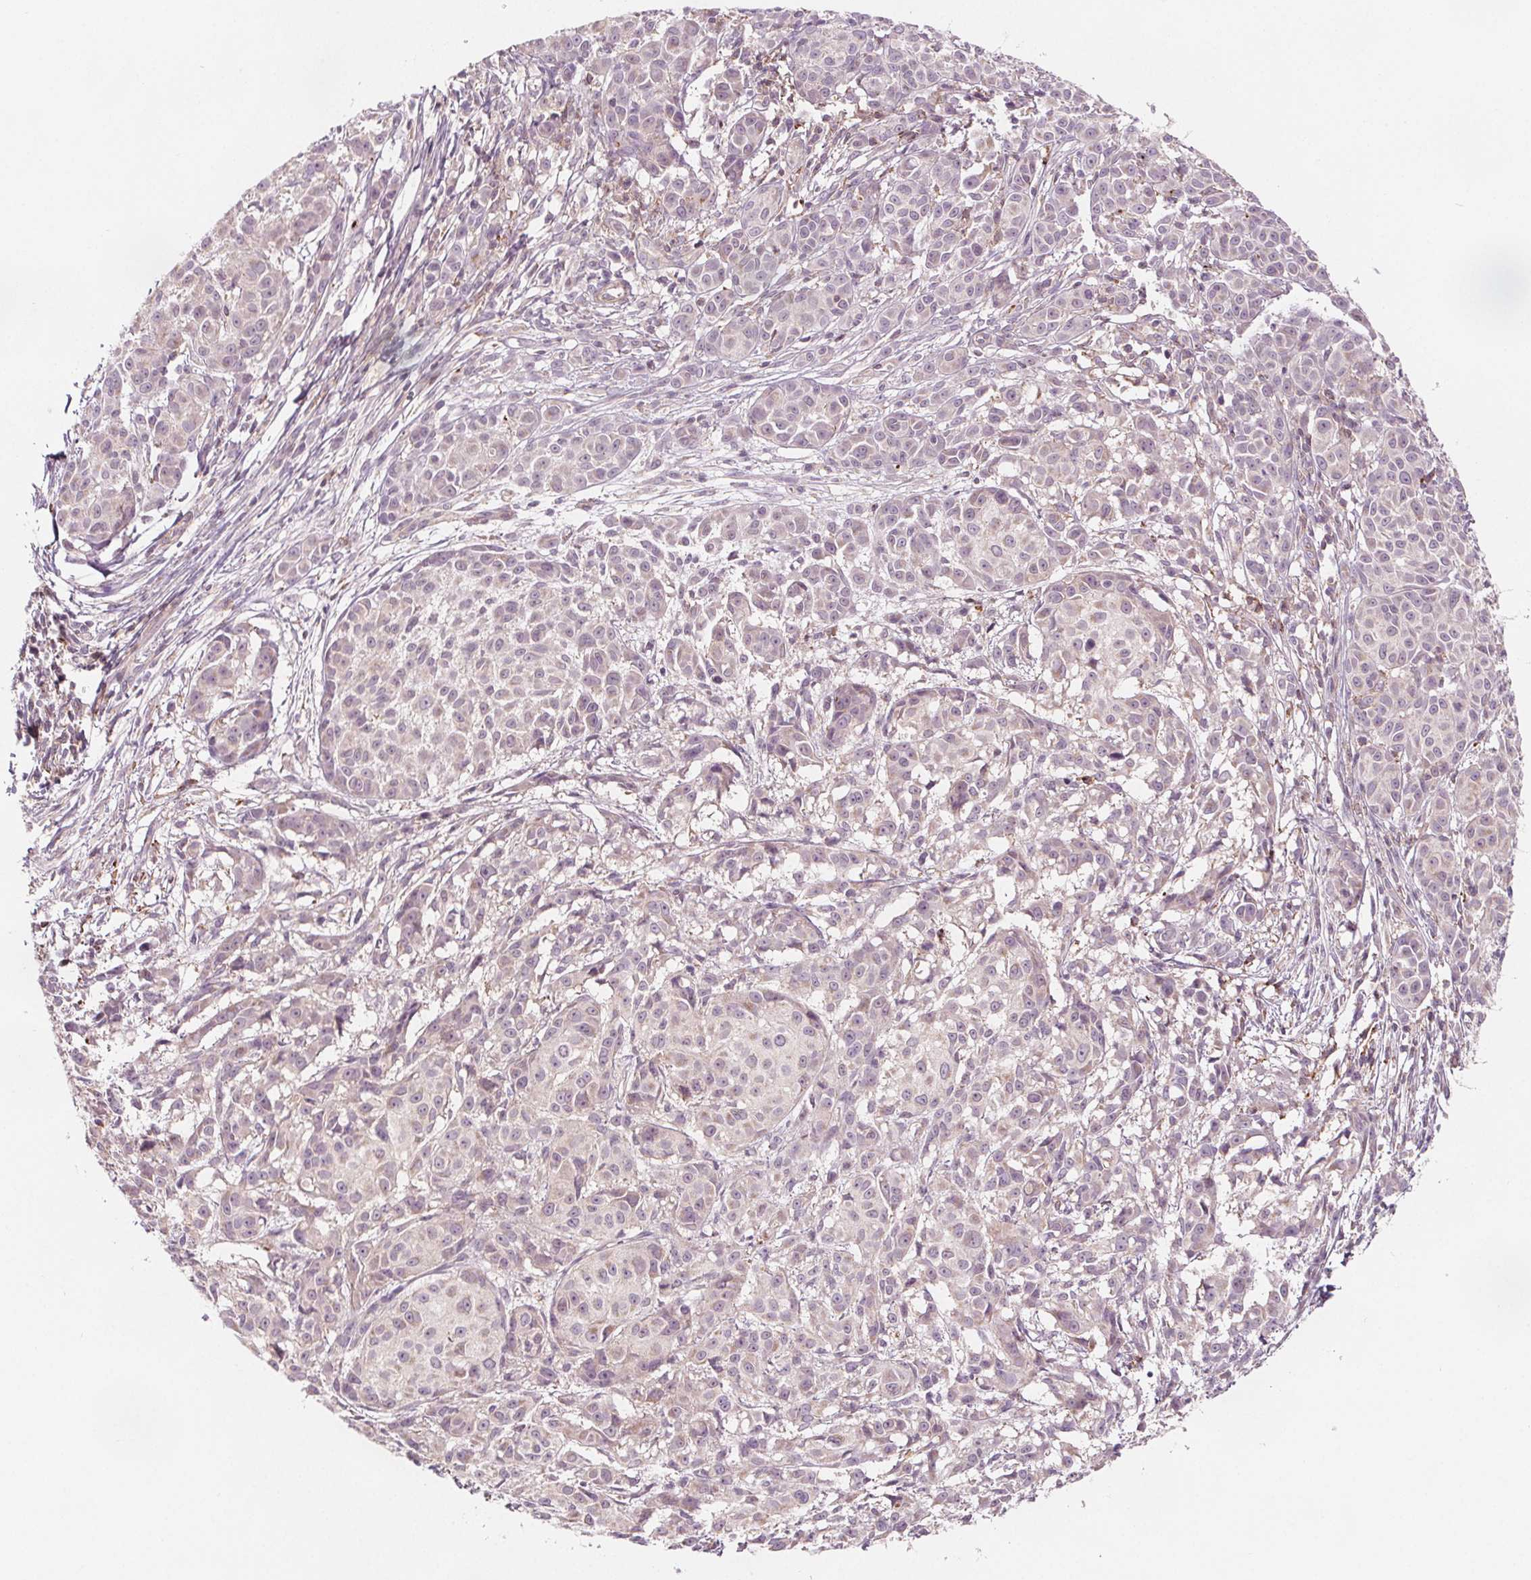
{"staining": {"intensity": "negative", "quantity": "none", "location": "none"}, "tissue": "melanoma", "cell_type": "Tumor cells", "image_type": "cancer", "snomed": [{"axis": "morphology", "description": "Malignant melanoma, NOS"}, {"axis": "topography", "description": "Skin"}], "caption": "An IHC micrograph of malignant melanoma is shown. There is no staining in tumor cells of malignant melanoma.", "gene": "ADAM33", "patient": {"sex": "male", "age": 48}}